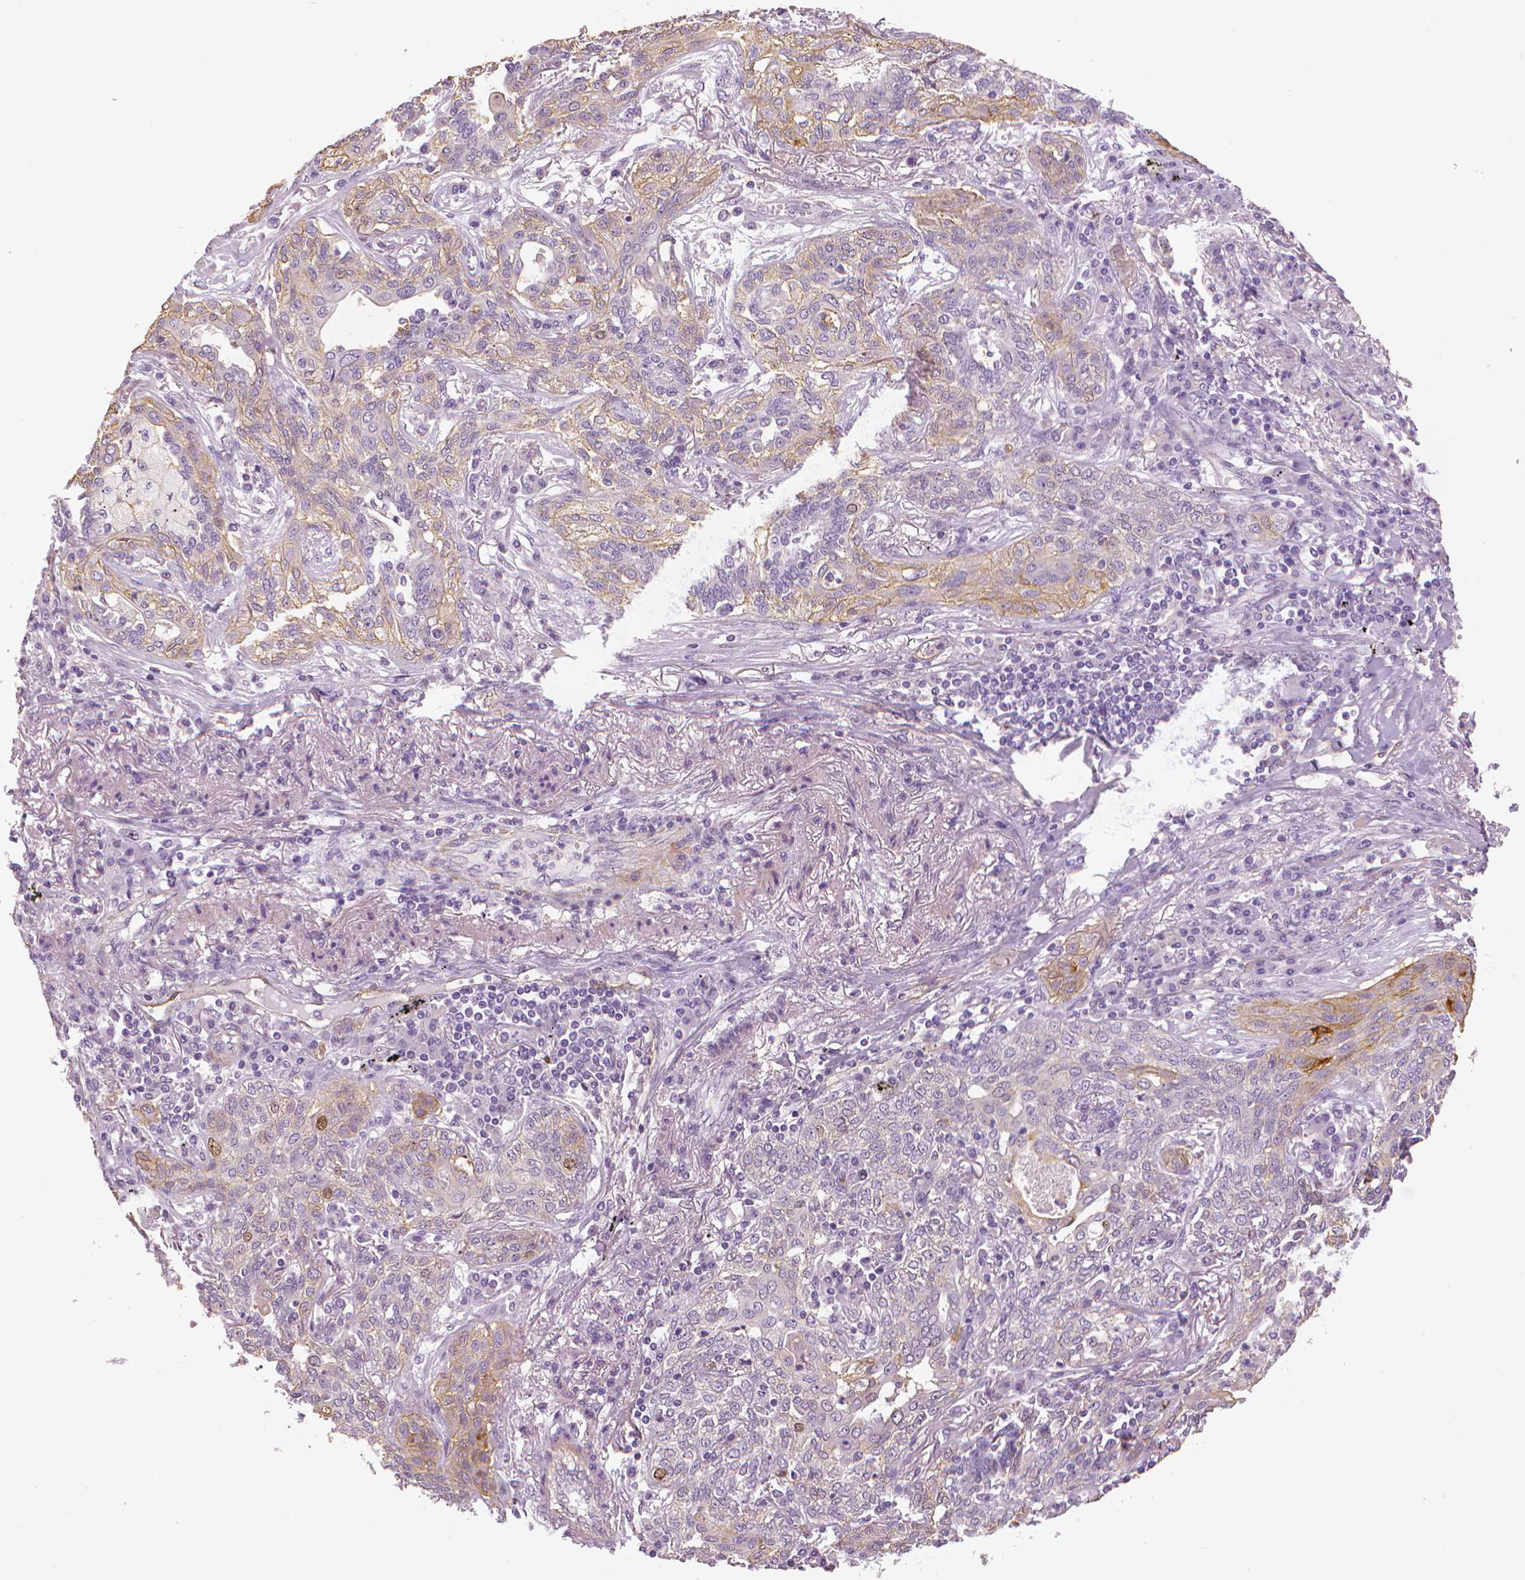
{"staining": {"intensity": "strong", "quantity": "<25%", "location": "cytoplasmic/membranous"}, "tissue": "lung cancer", "cell_type": "Tumor cells", "image_type": "cancer", "snomed": [{"axis": "morphology", "description": "Squamous cell carcinoma, NOS"}, {"axis": "topography", "description": "Lung"}], "caption": "Strong cytoplasmic/membranous staining for a protein is identified in about <25% of tumor cells of lung cancer using immunohistochemistry (IHC).", "gene": "MKI67", "patient": {"sex": "female", "age": 70}}